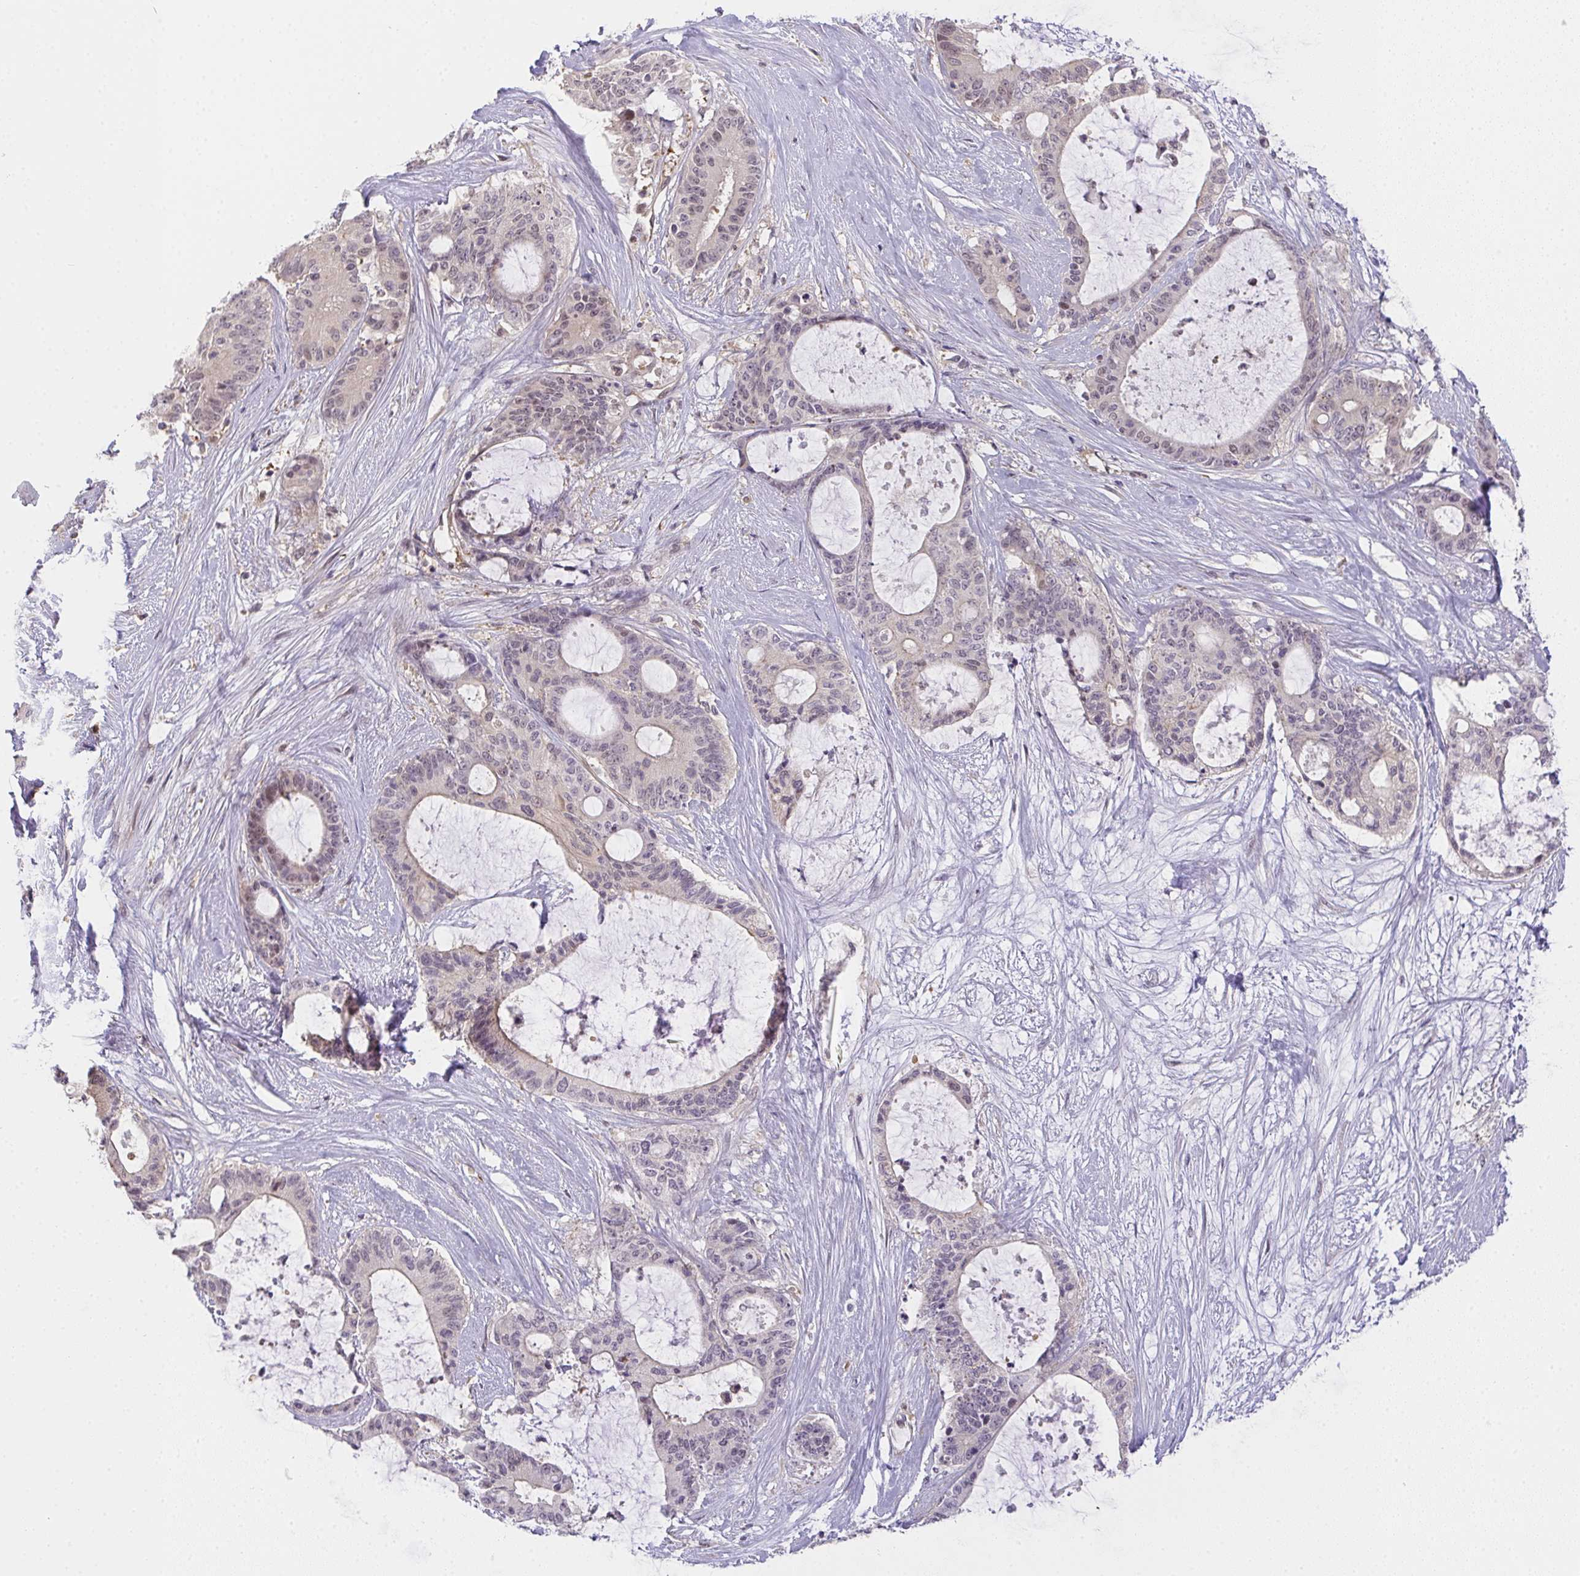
{"staining": {"intensity": "weak", "quantity": "25%-75%", "location": "cytoplasmic/membranous,nuclear"}, "tissue": "liver cancer", "cell_type": "Tumor cells", "image_type": "cancer", "snomed": [{"axis": "morphology", "description": "Normal tissue, NOS"}, {"axis": "morphology", "description": "Cholangiocarcinoma"}, {"axis": "topography", "description": "Liver"}, {"axis": "topography", "description": "Peripheral nerve tissue"}], "caption": "Liver cancer (cholangiocarcinoma) stained for a protein reveals weak cytoplasmic/membranous and nuclear positivity in tumor cells.", "gene": "GSDMB", "patient": {"sex": "female", "age": 73}}